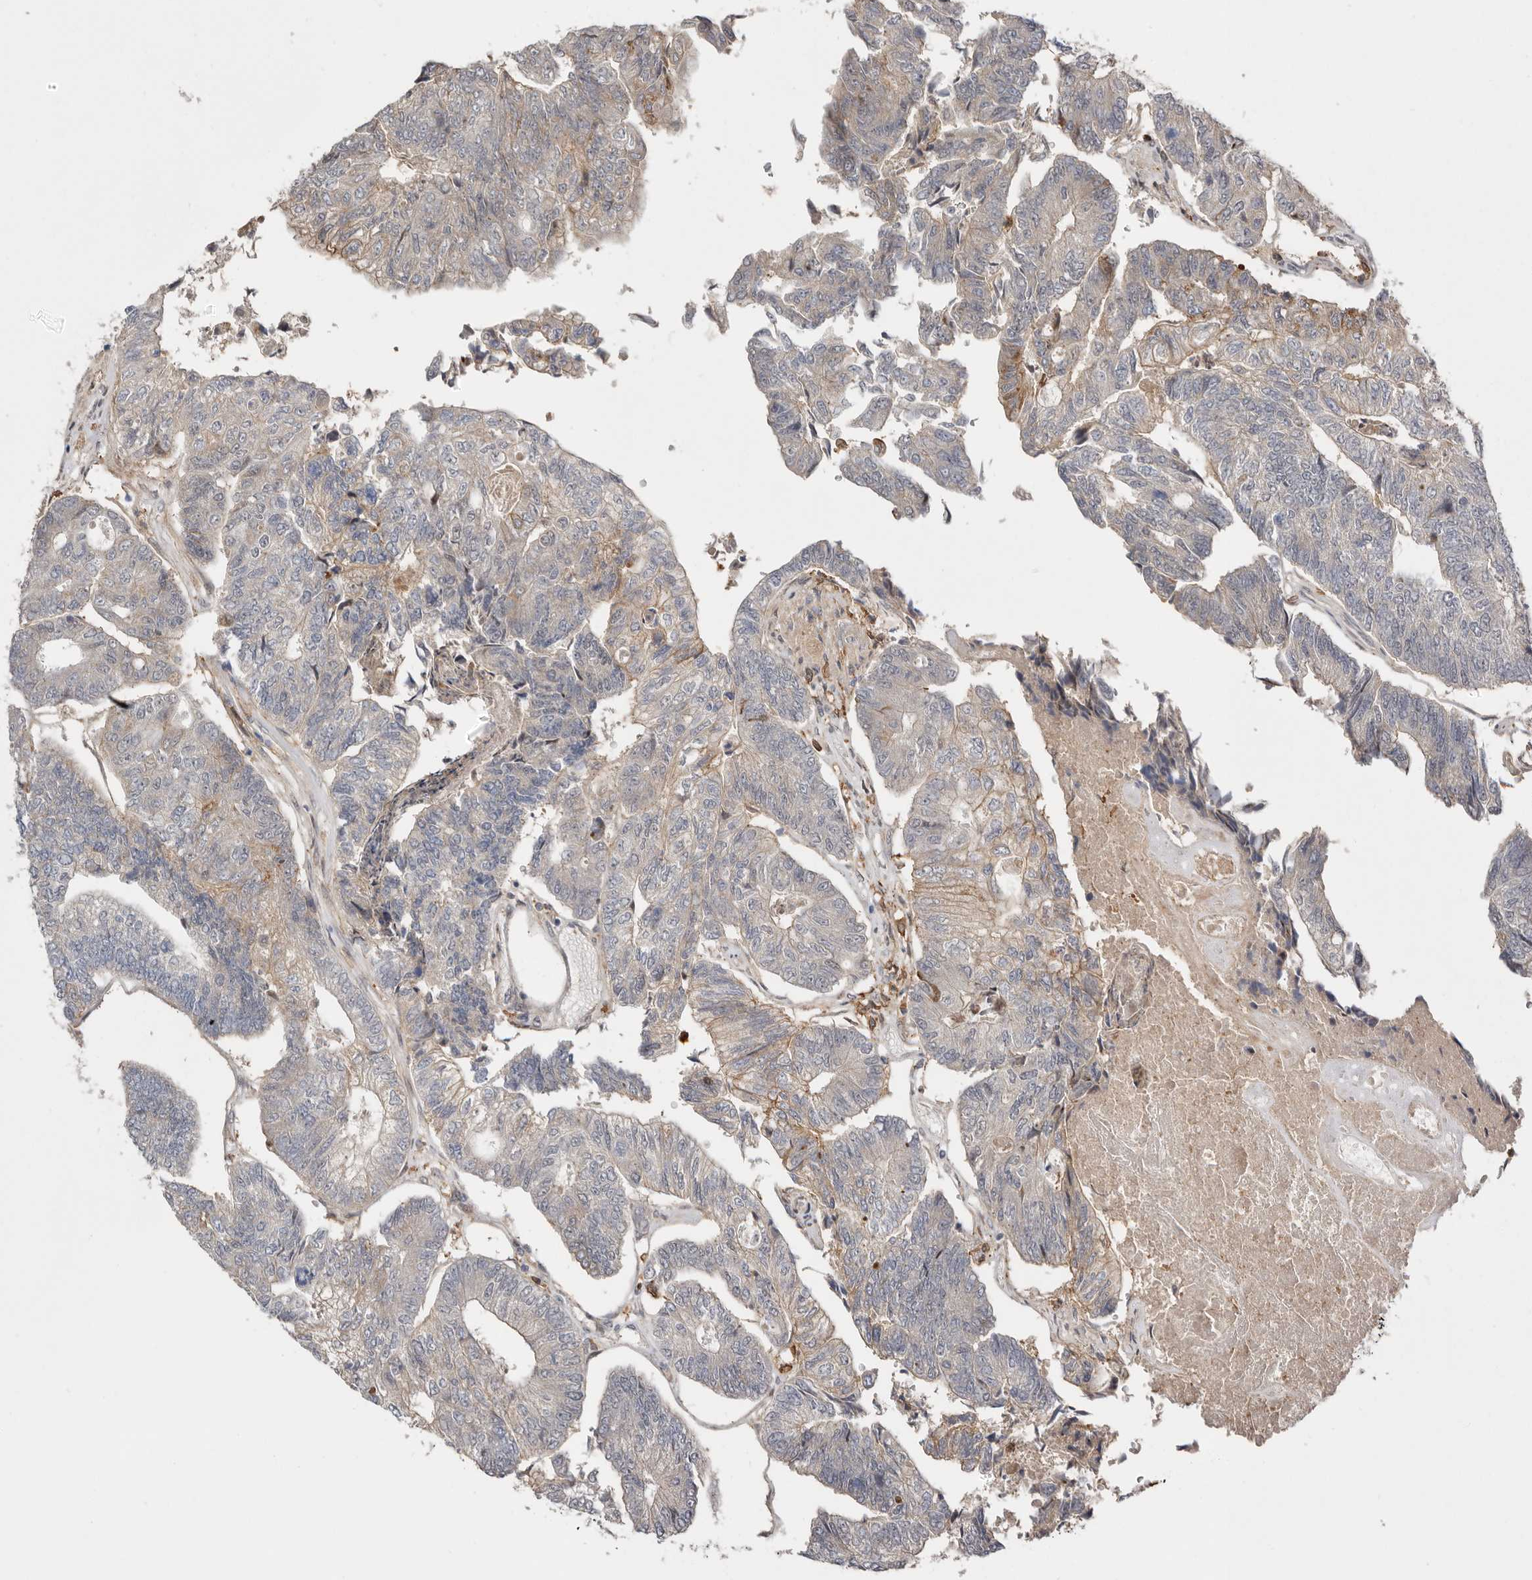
{"staining": {"intensity": "negative", "quantity": "none", "location": "none"}, "tissue": "colorectal cancer", "cell_type": "Tumor cells", "image_type": "cancer", "snomed": [{"axis": "morphology", "description": "Adenocarcinoma, NOS"}, {"axis": "topography", "description": "Colon"}], "caption": "The histopathology image exhibits no staining of tumor cells in colorectal cancer.", "gene": "MSRB2", "patient": {"sex": "female", "age": 67}}